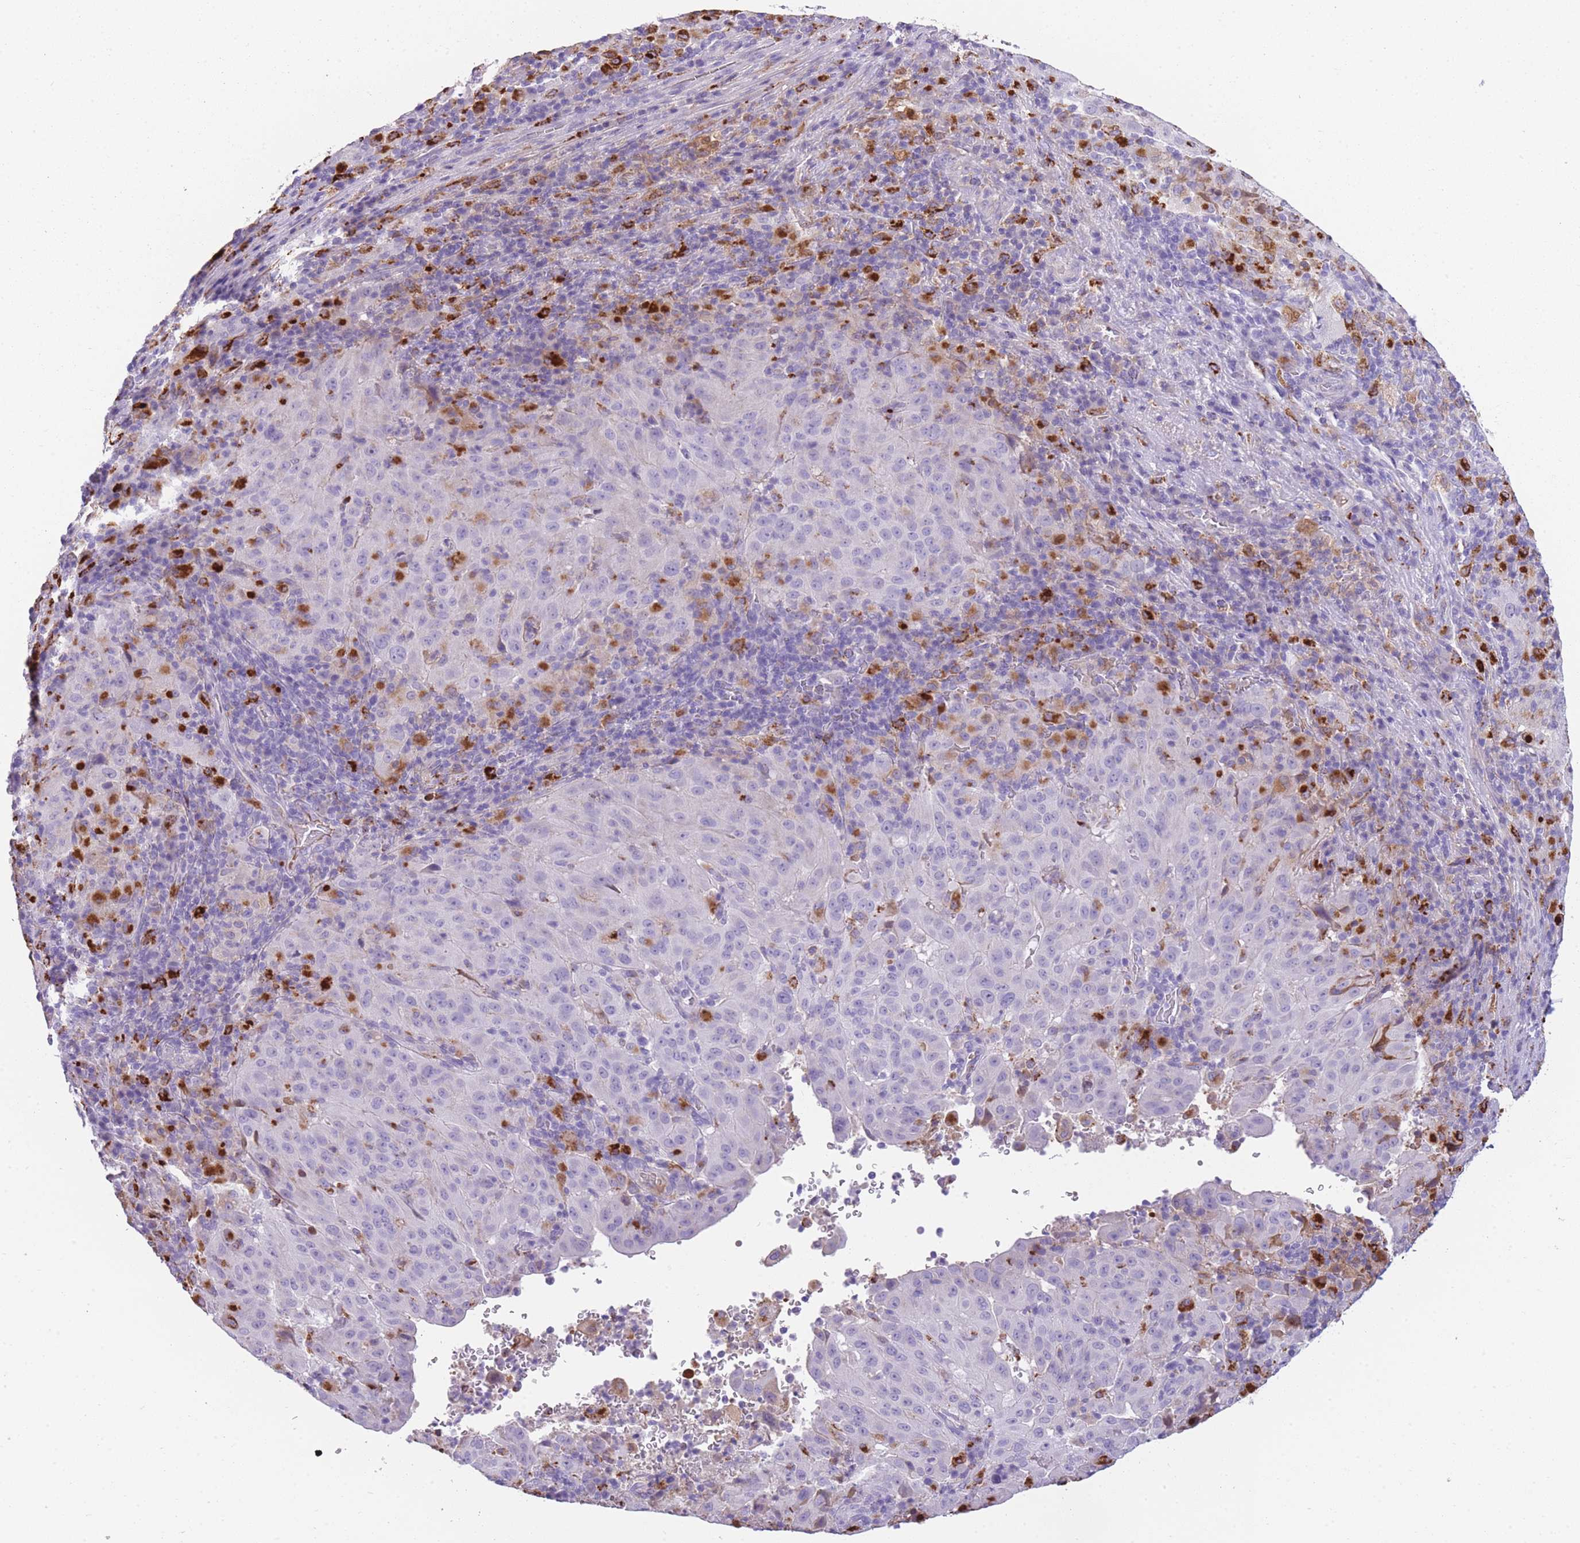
{"staining": {"intensity": "negative", "quantity": "none", "location": "none"}, "tissue": "pancreatic cancer", "cell_type": "Tumor cells", "image_type": "cancer", "snomed": [{"axis": "morphology", "description": "Adenocarcinoma, NOS"}, {"axis": "topography", "description": "Pancreas"}], "caption": "This photomicrograph is of pancreatic cancer (adenocarcinoma) stained with immunohistochemistry to label a protein in brown with the nuclei are counter-stained blue. There is no positivity in tumor cells.", "gene": "GNAT1", "patient": {"sex": "male", "age": 63}}